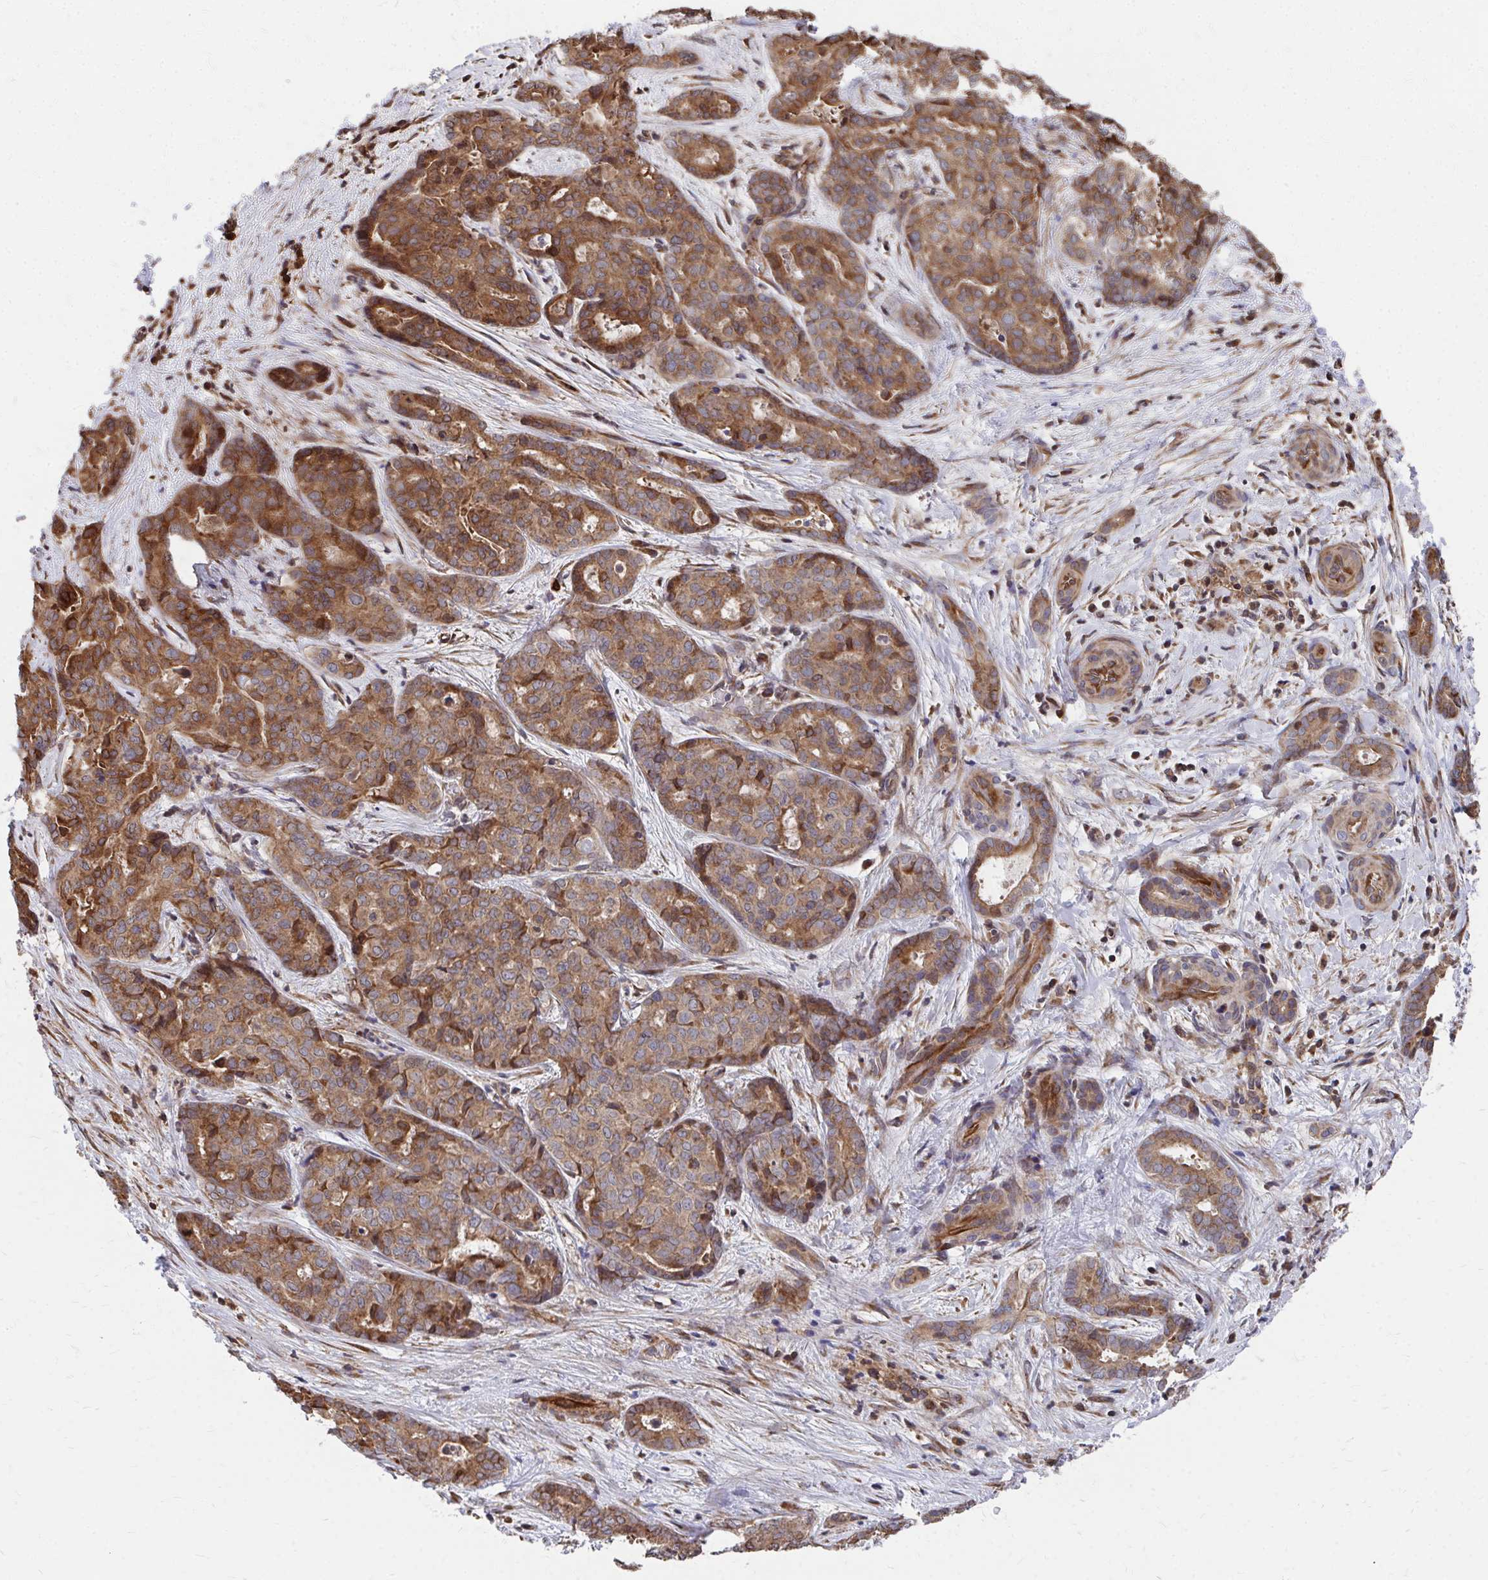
{"staining": {"intensity": "moderate", "quantity": ">75%", "location": "cytoplasmic/membranous"}, "tissue": "liver cancer", "cell_type": "Tumor cells", "image_type": "cancer", "snomed": [{"axis": "morphology", "description": "Cholangiocarcinoma"}, {"axis": "topography", "description": "Liver"}], "caption": "Immunohistochemistry (IHC) photomicrograph of liver cancer (cholangiocarcinoma) stained for a protein (brown), which exhibits medium levels of moderate cytoplasmic/membranous positivity in approximately >75% of tumor cells.", "gene": "FAM89A", "patient": {"sex": "female", "age": 64}}